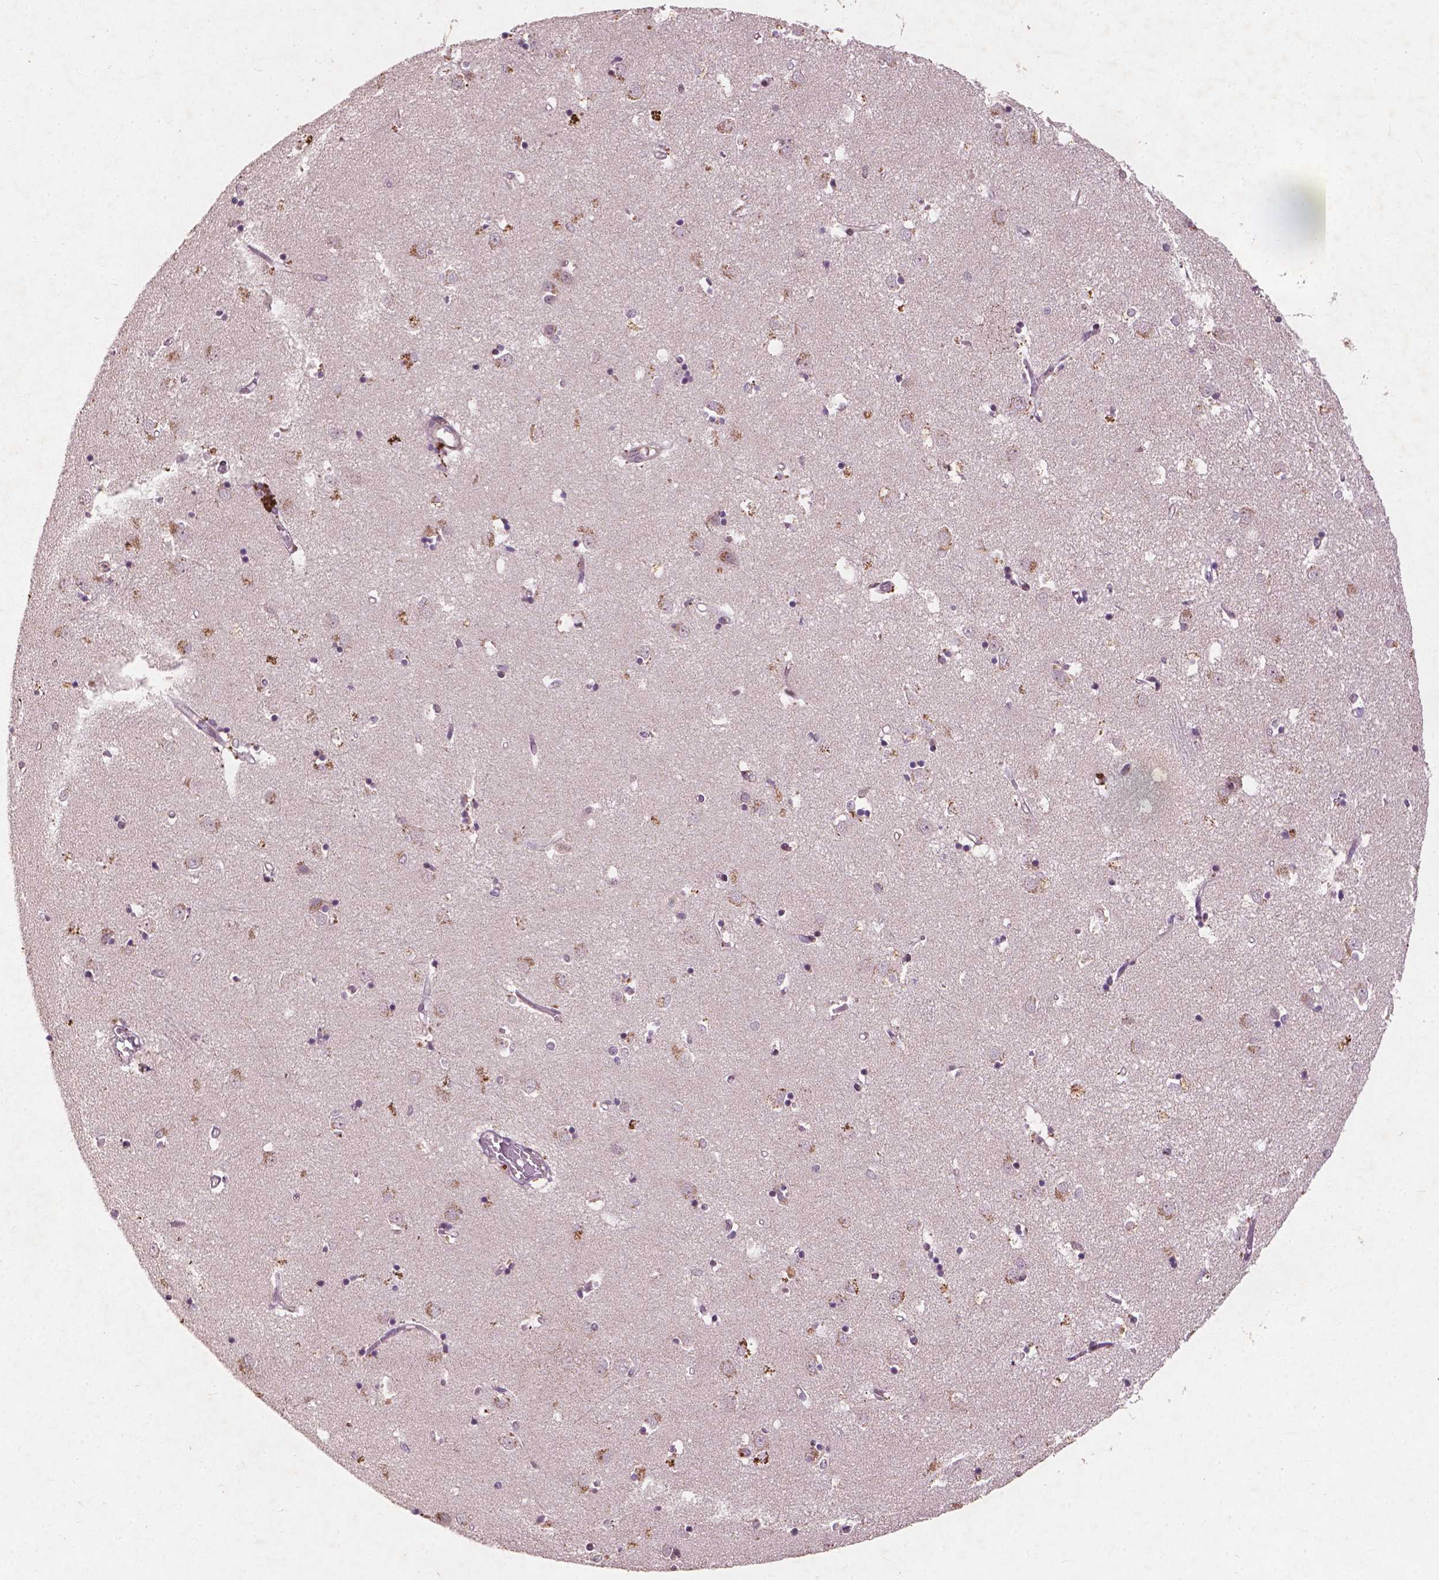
{"staining": {"intensity": "negative", "quantity": "none", "location": "none"}, "tissue": "caudate", "cell_type": "Glial cells", "image_type": "normal", "snomed": [{"axis": "morphology", "description": "Normal tissue, NOS"}, {"axis": "topography", "description": "Lateral ventricle wall"}], "caption": "DAB immunohistochemical staining of unremarkable human caudate shows no significant positivity in glial cells. Brightfield microscopy of immunohistochemistry (IHC) stained with DAB (brown) and hematoxylin (blue), captured at high magnification.", "gene": "SMAD2", "patient": {"sex": "male", "age": 54}}